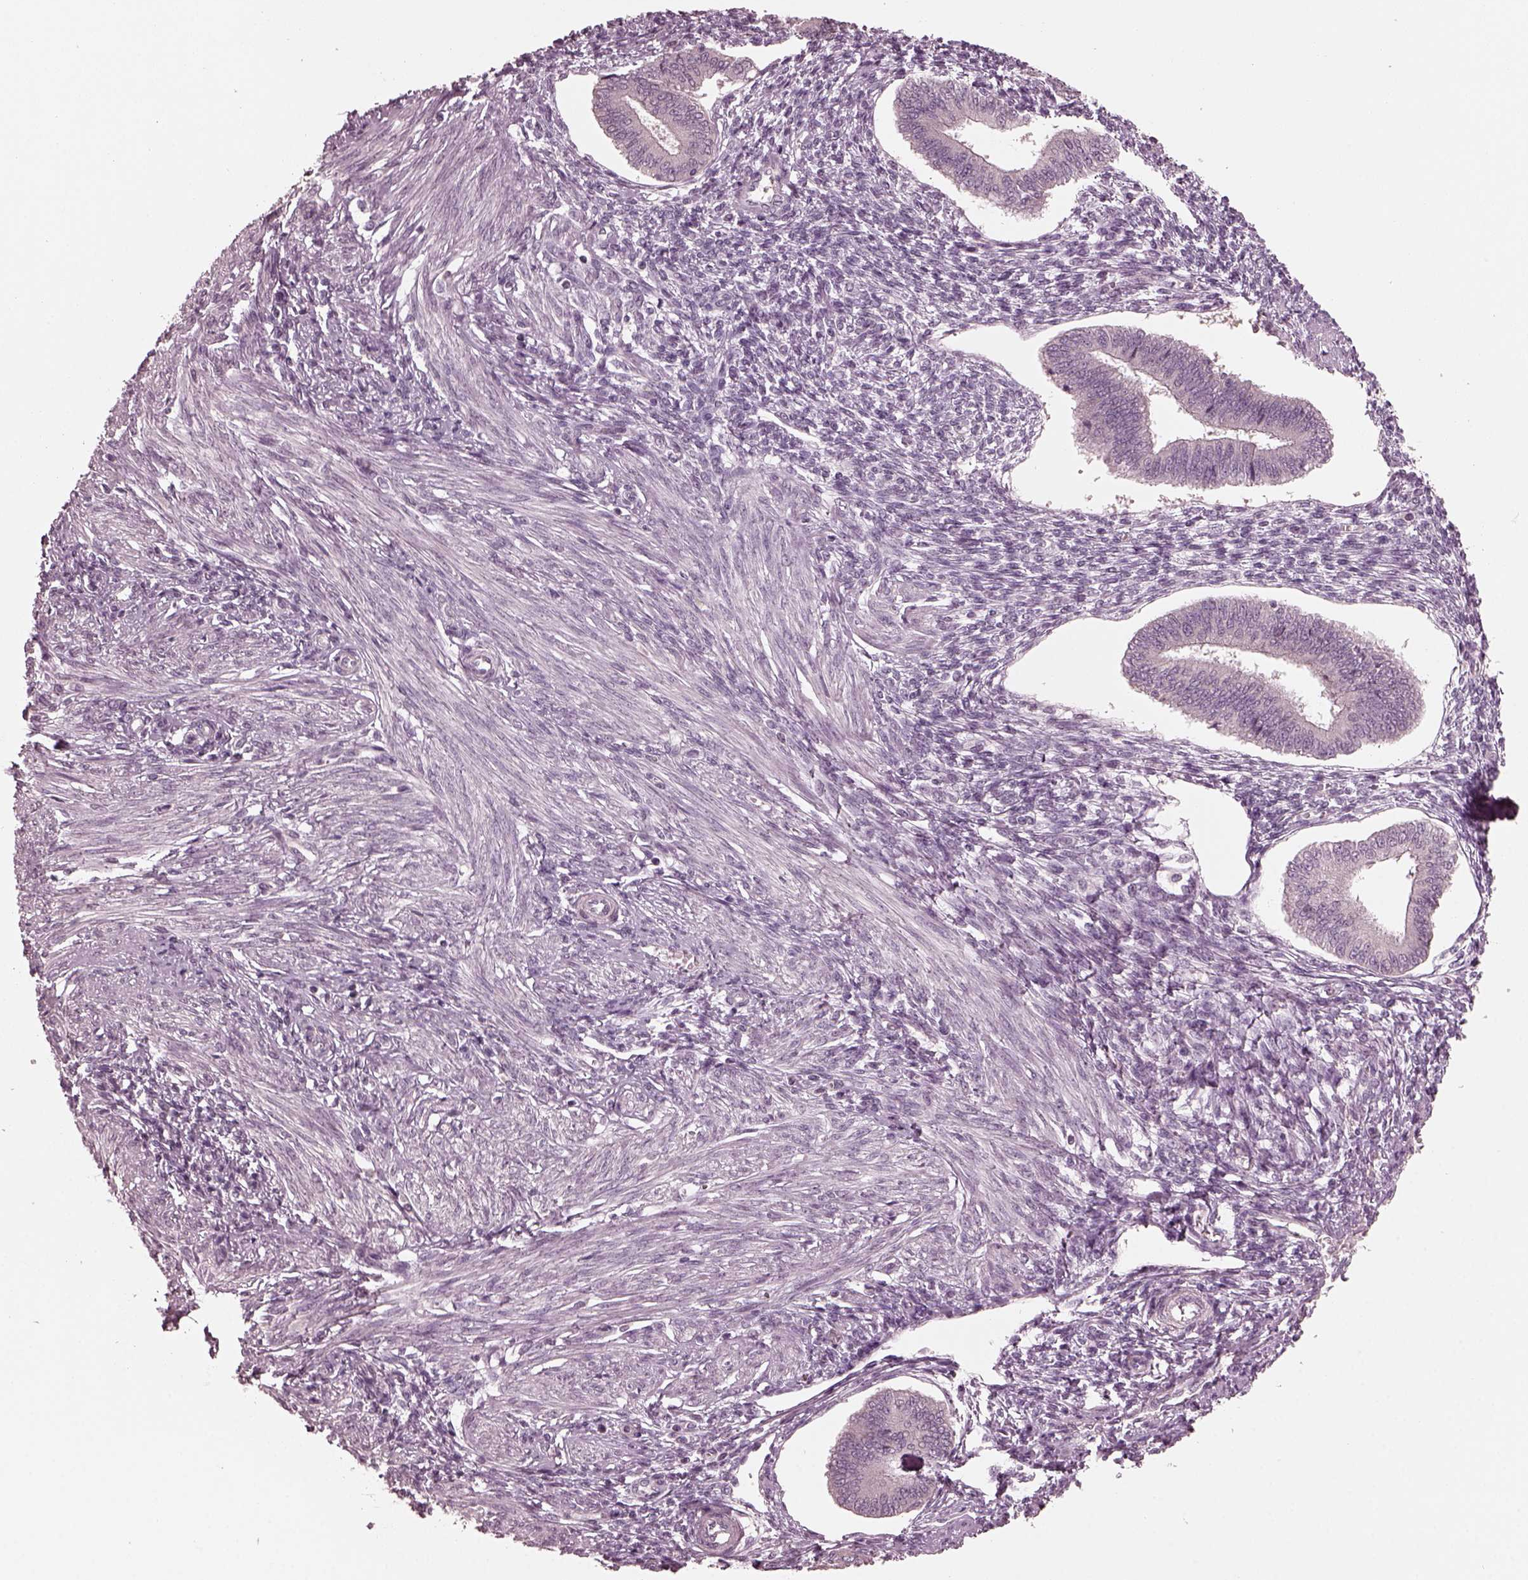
{"staining": {"intensity": "negative", "quantity": "none", "location": "none"}, "tissue": "endometrium", "cell_type": "Cells in endometrial stroma", "image_type": "normal", "snomed": [{"axis": "morphology", "description": "Normal tissue, NOS"}, {"axis": "topography", "description": "Endometrium"}], "caption": "Unremarkable endometrium was stained to show a protein in brown. There is no significant positivity in cells in endometrial stroma. (Immunohistochemistry (ihc), brightfield microscopy, high magnification).", "gene": "RGS7", "patient": {"sex": "female", "age": 42}}